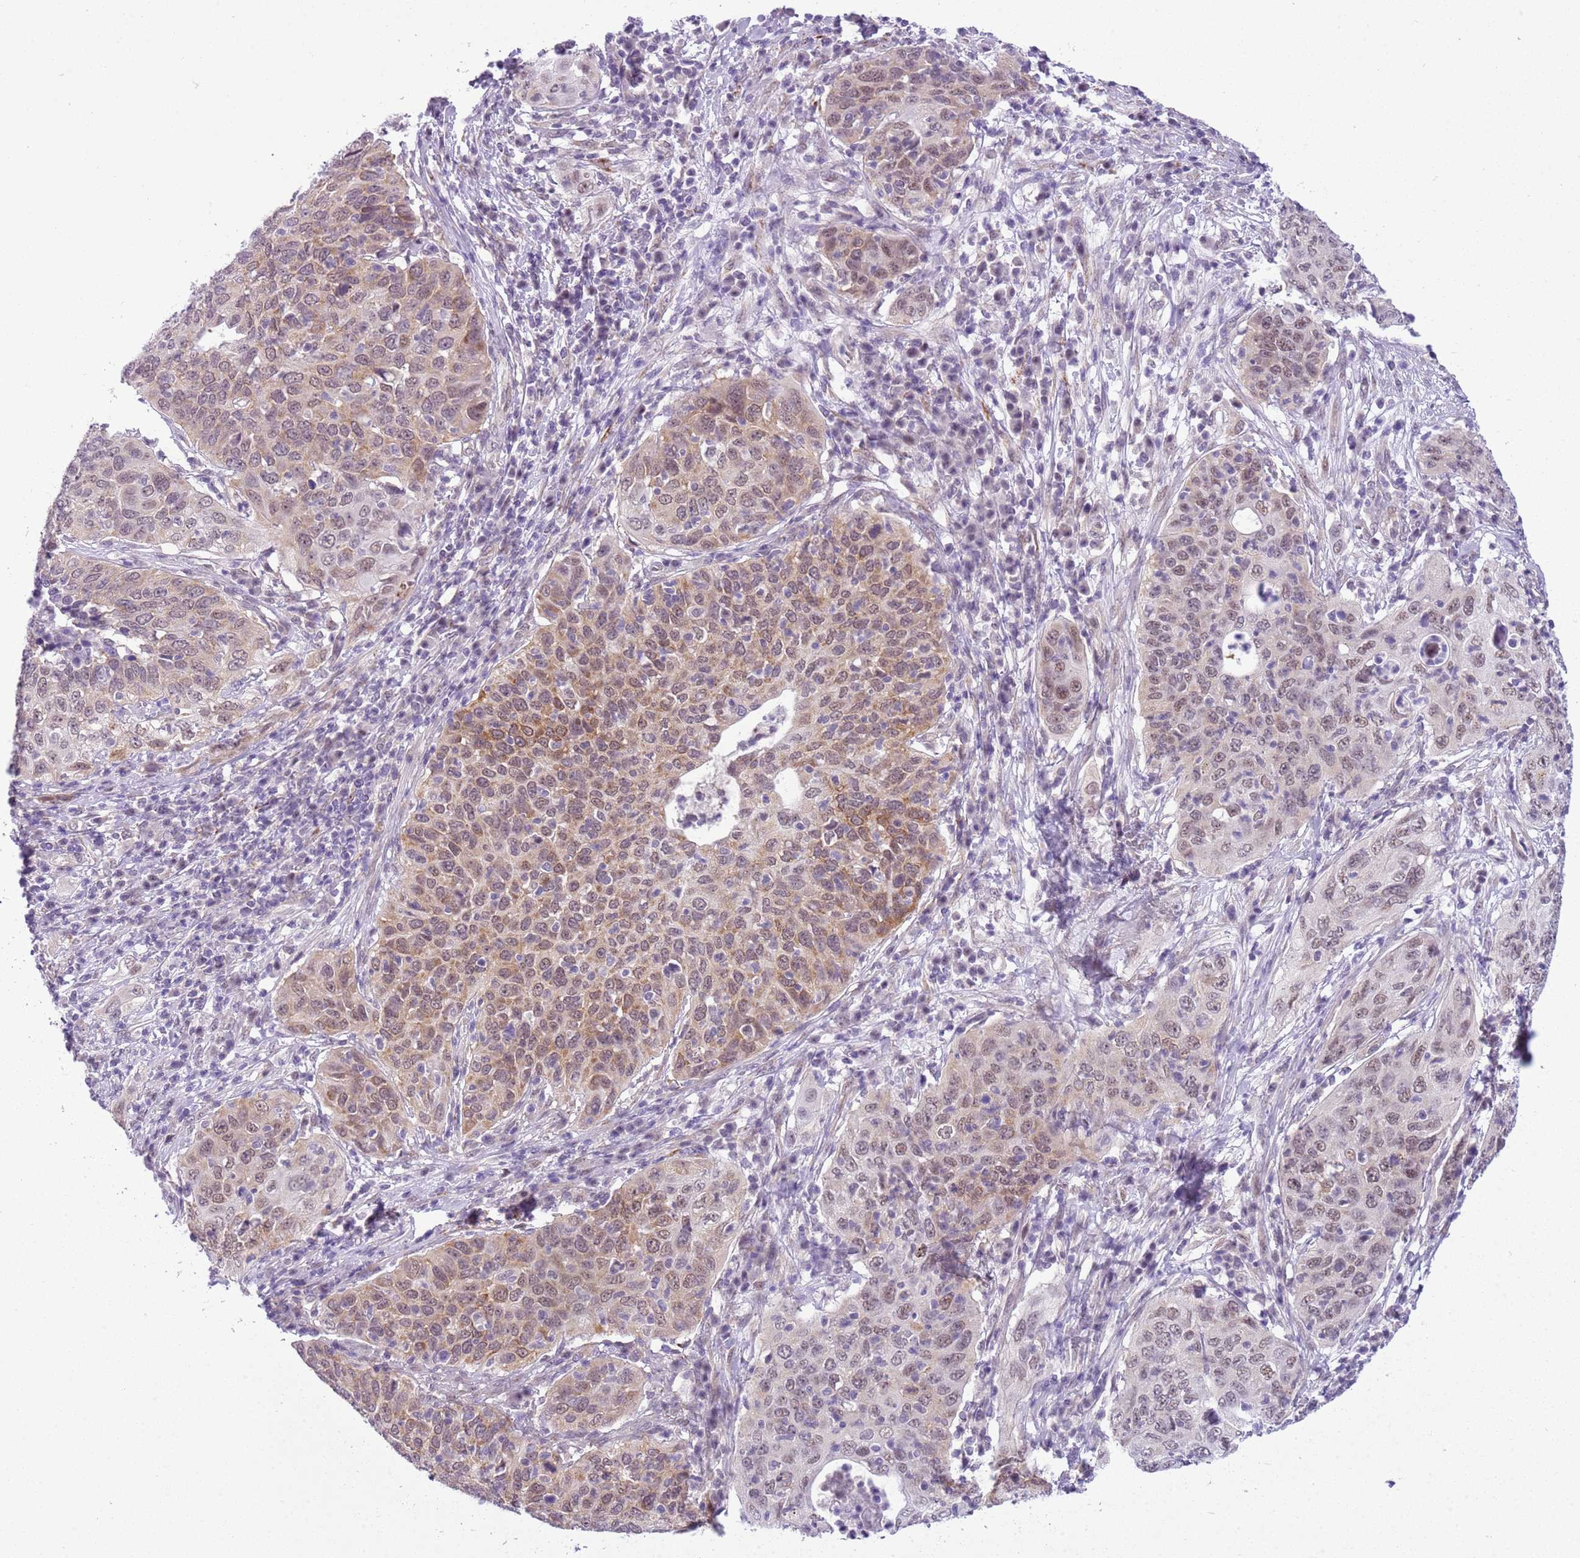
{"staining": {"intensity": "moderate", "quantity": "25%-75%", "location": "cytoplasmic/membranous,nuclear"}, "tissue": "cervical cancer", "cell_type": "Tumor cells", "image_type": "cancer", "snomed": [{"axis": "morphology", "description": "Squamous cell carcinoma, NOS"}, {"axis": "topography", "description": "Cervix"}], "caption": "Protein positivity by IHC reveals moderate cytoplasmic/membranous and nuclear positivity in approximately 25%-75% of tumor cells in cervical cancer. (DAB (3,3'-diaminobenzidine) = brown stain, brightfield microscopy at high magnification).", "gene": "FAM120C", "patient": {"sex": "female", "age": 36}}